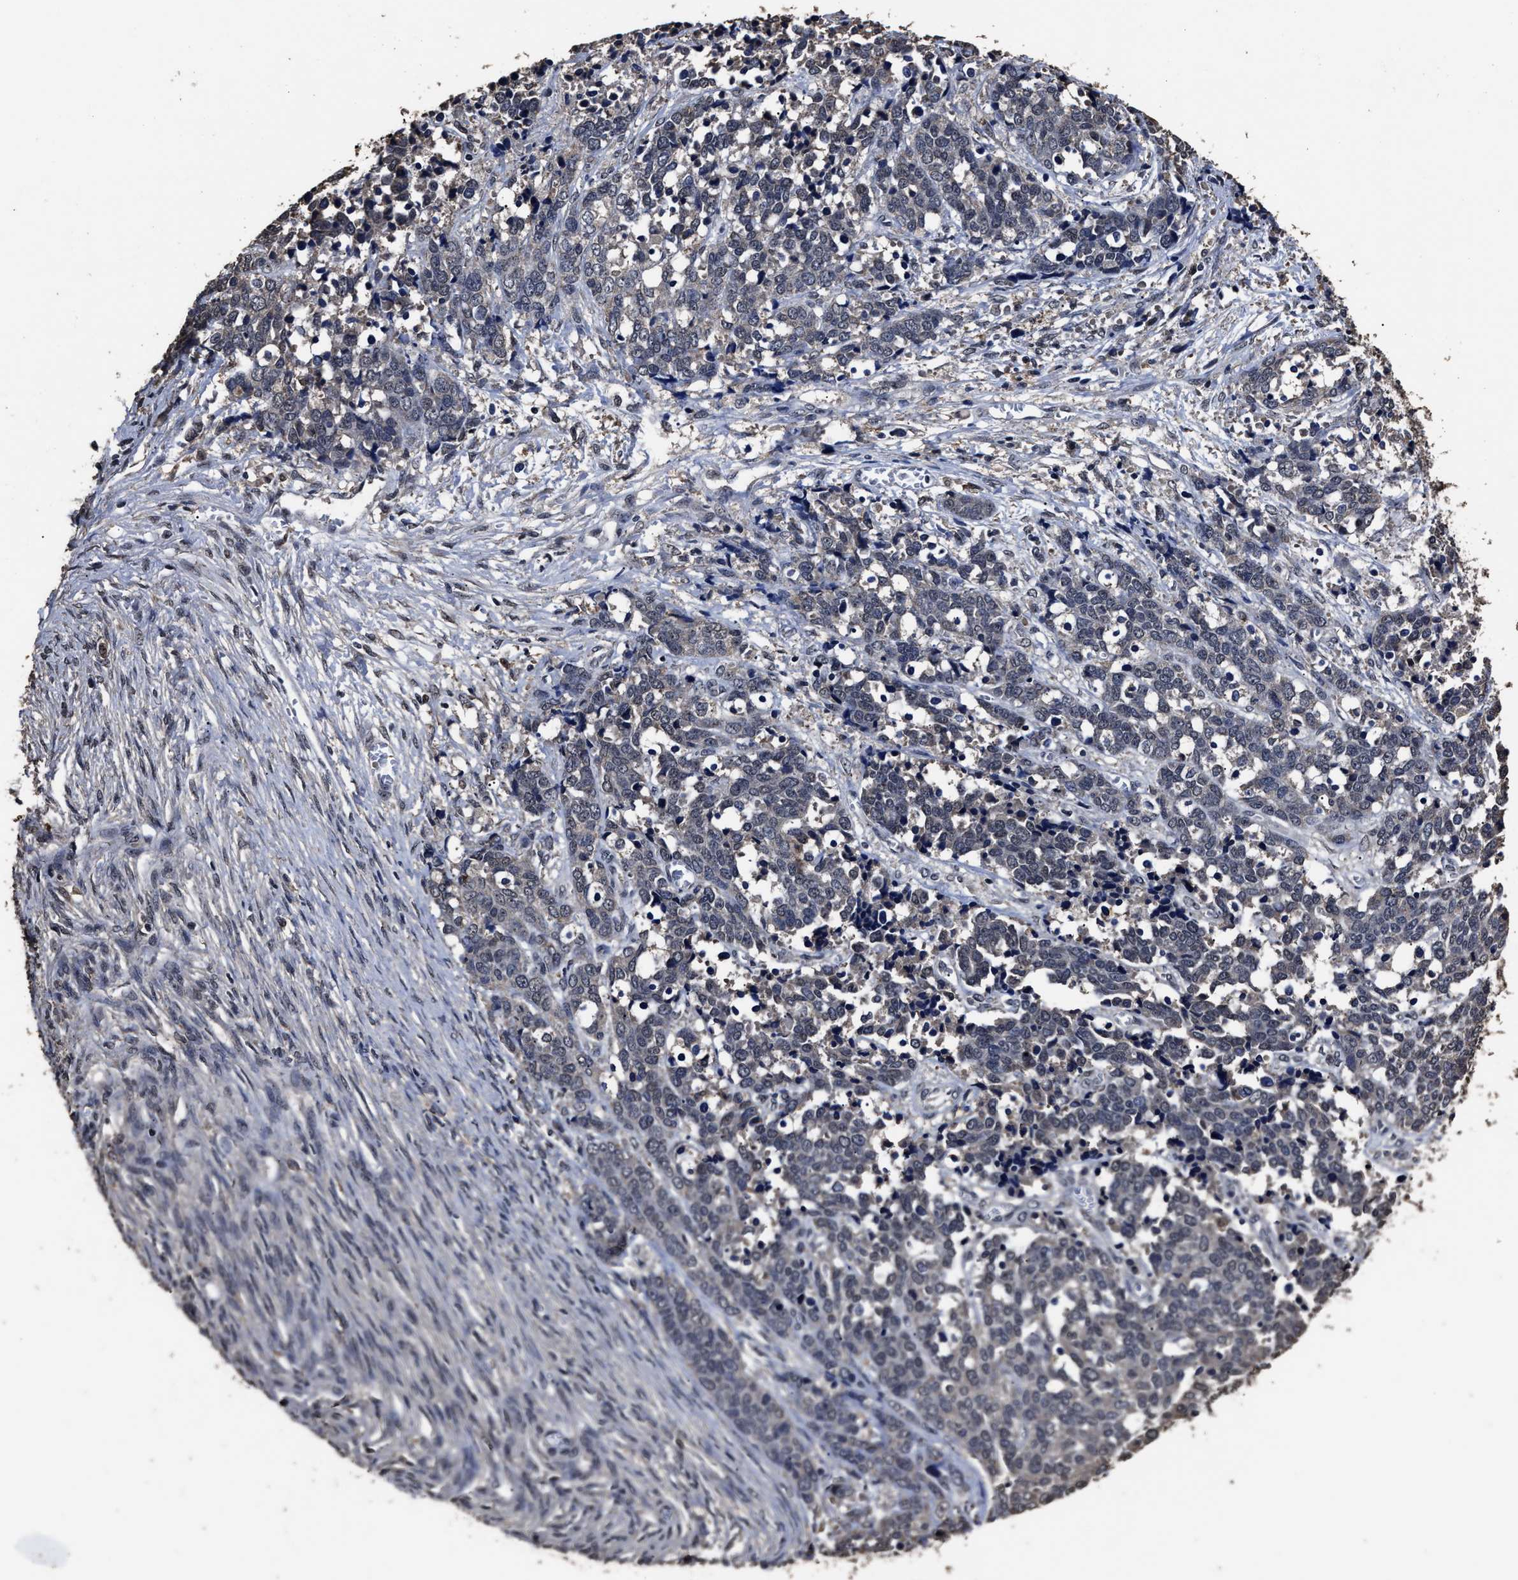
{"staining": {"intensity": "negative", "quantity": "none", "location": "none"}, "tissue": "ovarian cancer", "cell_type": "Tumor cells", "image_type": "cancer", "snomed": [{"axis": "morphology", "description": "Cystadenocarcinoma, serous, NOS"}, {"axis": "topography", "description": "Ovary"}], "caption": "Protein analysis of ovarian serous cystadenocarcinoma exhibits no significant positivity in tumor cells.", "gene": "RSBN1L", "patient": {"sex": "female", "age": 44}}